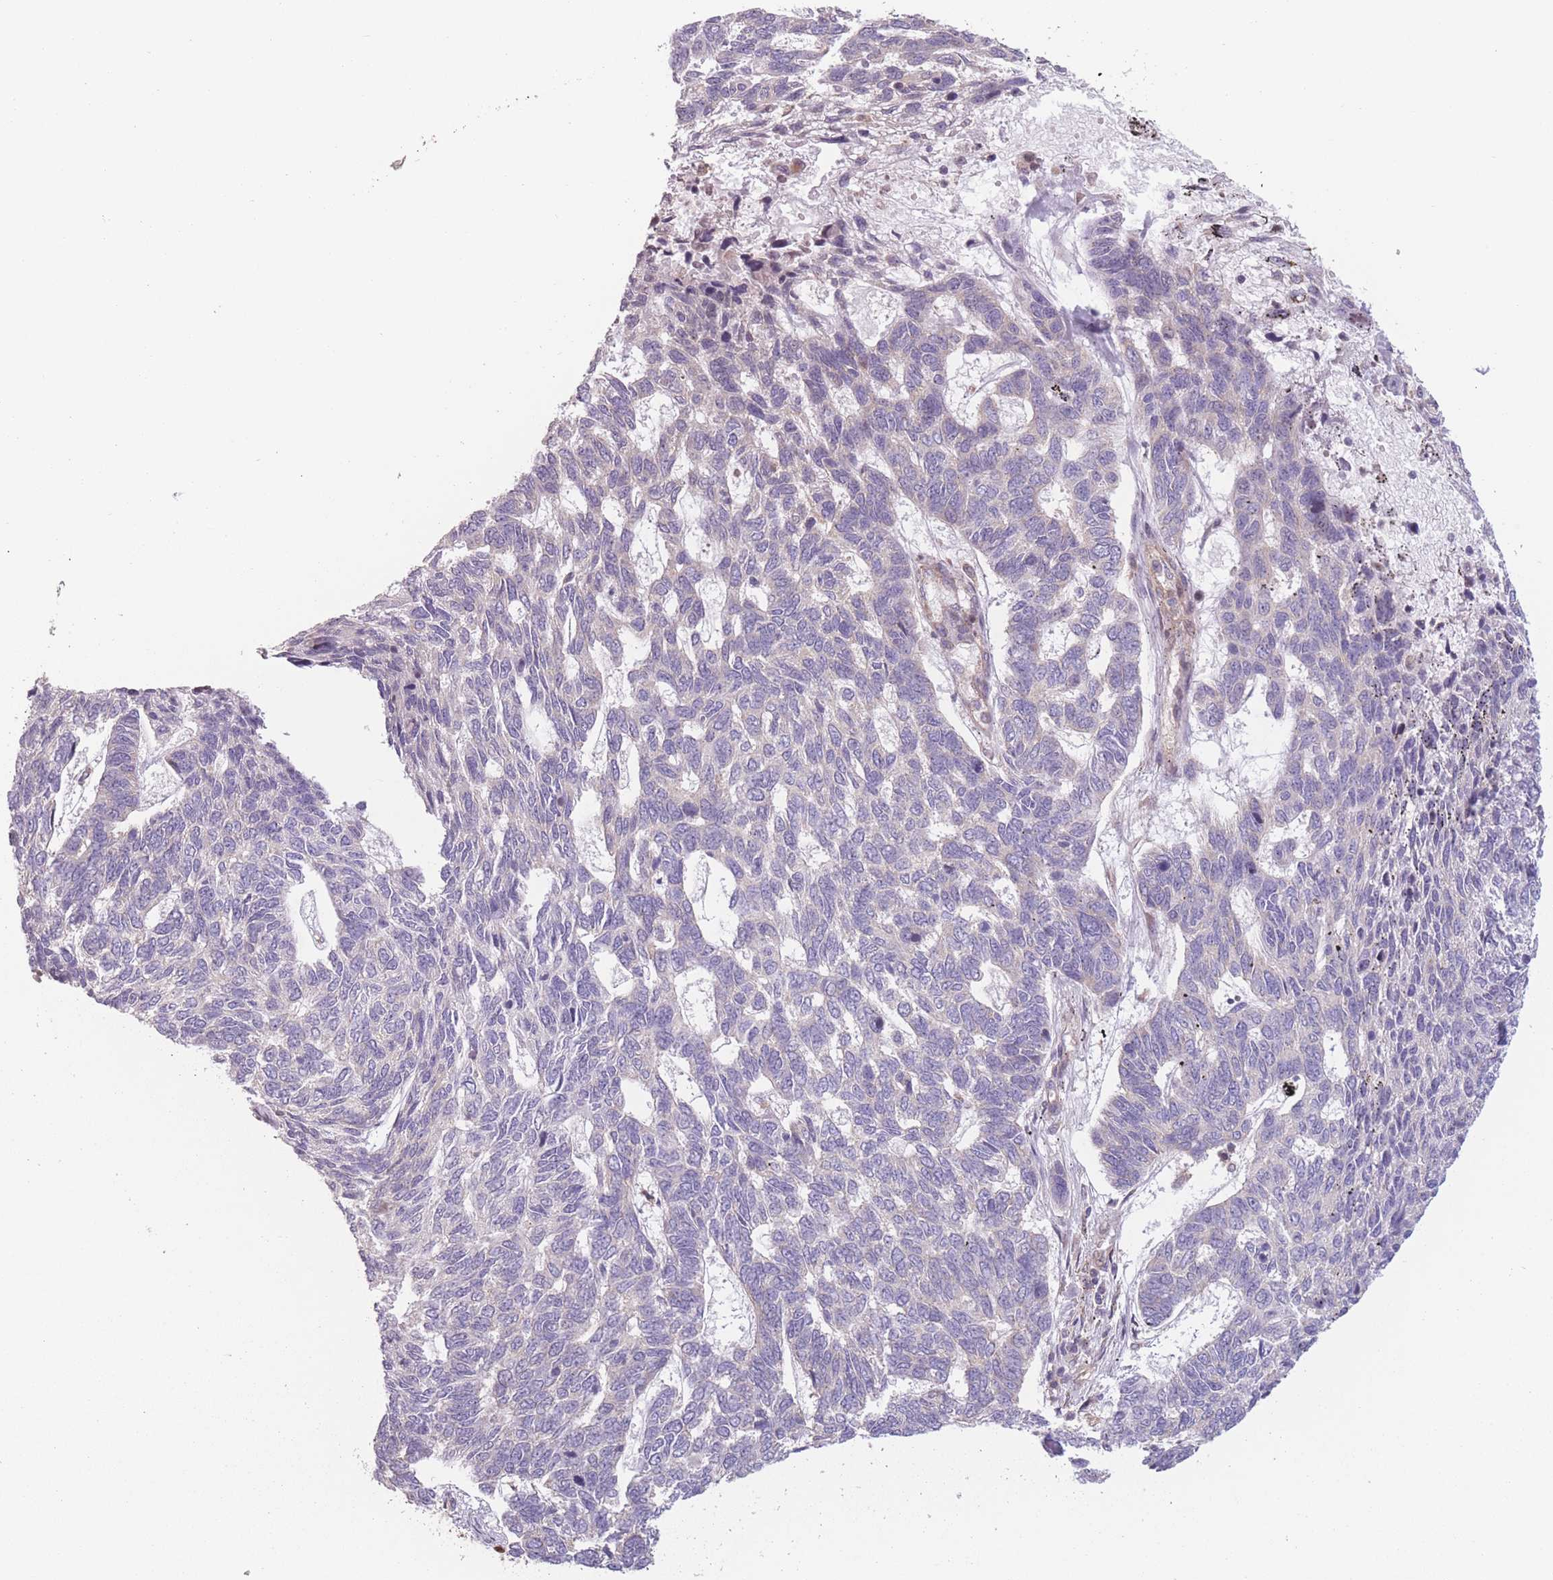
{"staining": {"intensity": "negative", "quantity": "none", "location": "none"}, "tissue": "skin cancer", "cell_type": "Tumor cells", "image_type": "cancer", "snomed": [{"axis": "morphology", "description": "Basal cell carcinoma"}, {"axis": "topography", "description": "Skin"}], "caption": "Tumor cells are negative for brown protein staining in skin cancer (basal cell carcinoma). Nuclei are stained in blue.", "gene": "WASHC2A", "patient": {"sex": "female", "age": 65}}